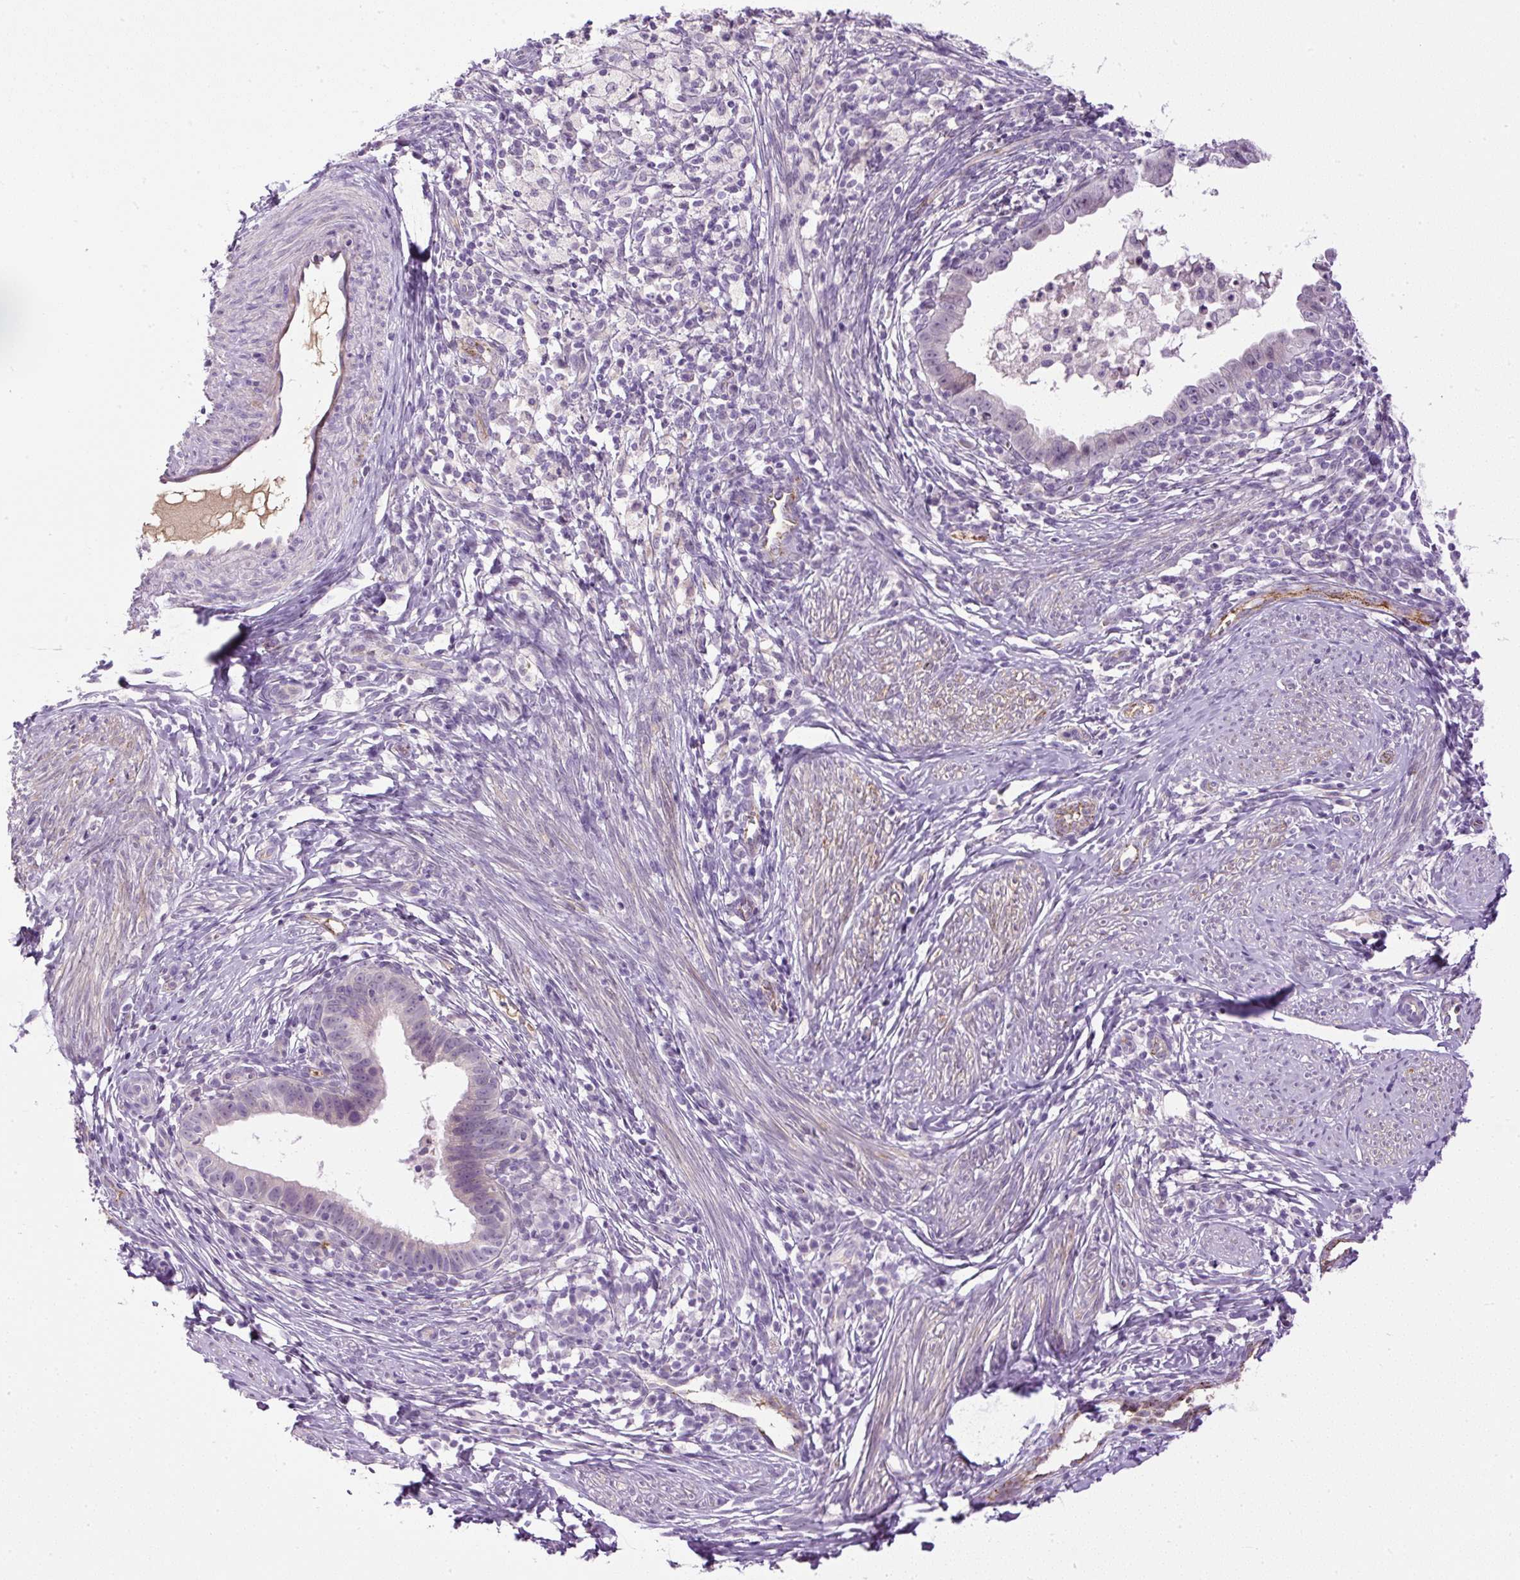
{"staining": {"intensity": "negative", "quantity": "none", "location": "none"}, "tissue": "cervical cancer", "cell_type": "Tumor cells", "image_type": "cancer", "snomed": [{"axis": "morphology", "description": "Adenocarcinoma, NOS"}, {"axis": "topography", "description": "Cervix"}], "caption": "This micrograph is of cervical cancer (adenocarcinoma) stained with immunohistochemistry to label a protein in brown with the nuclei are counter-stained blue. There is no positivity in tumor cells. Brightfield microscopy of immunohistochemistry (IHC) stained with DAB (brown) and hematoxylin (blue), captured at high magnification.", "gene": "LEFTY2", "patient": {"sex": "female", "age": 36}}